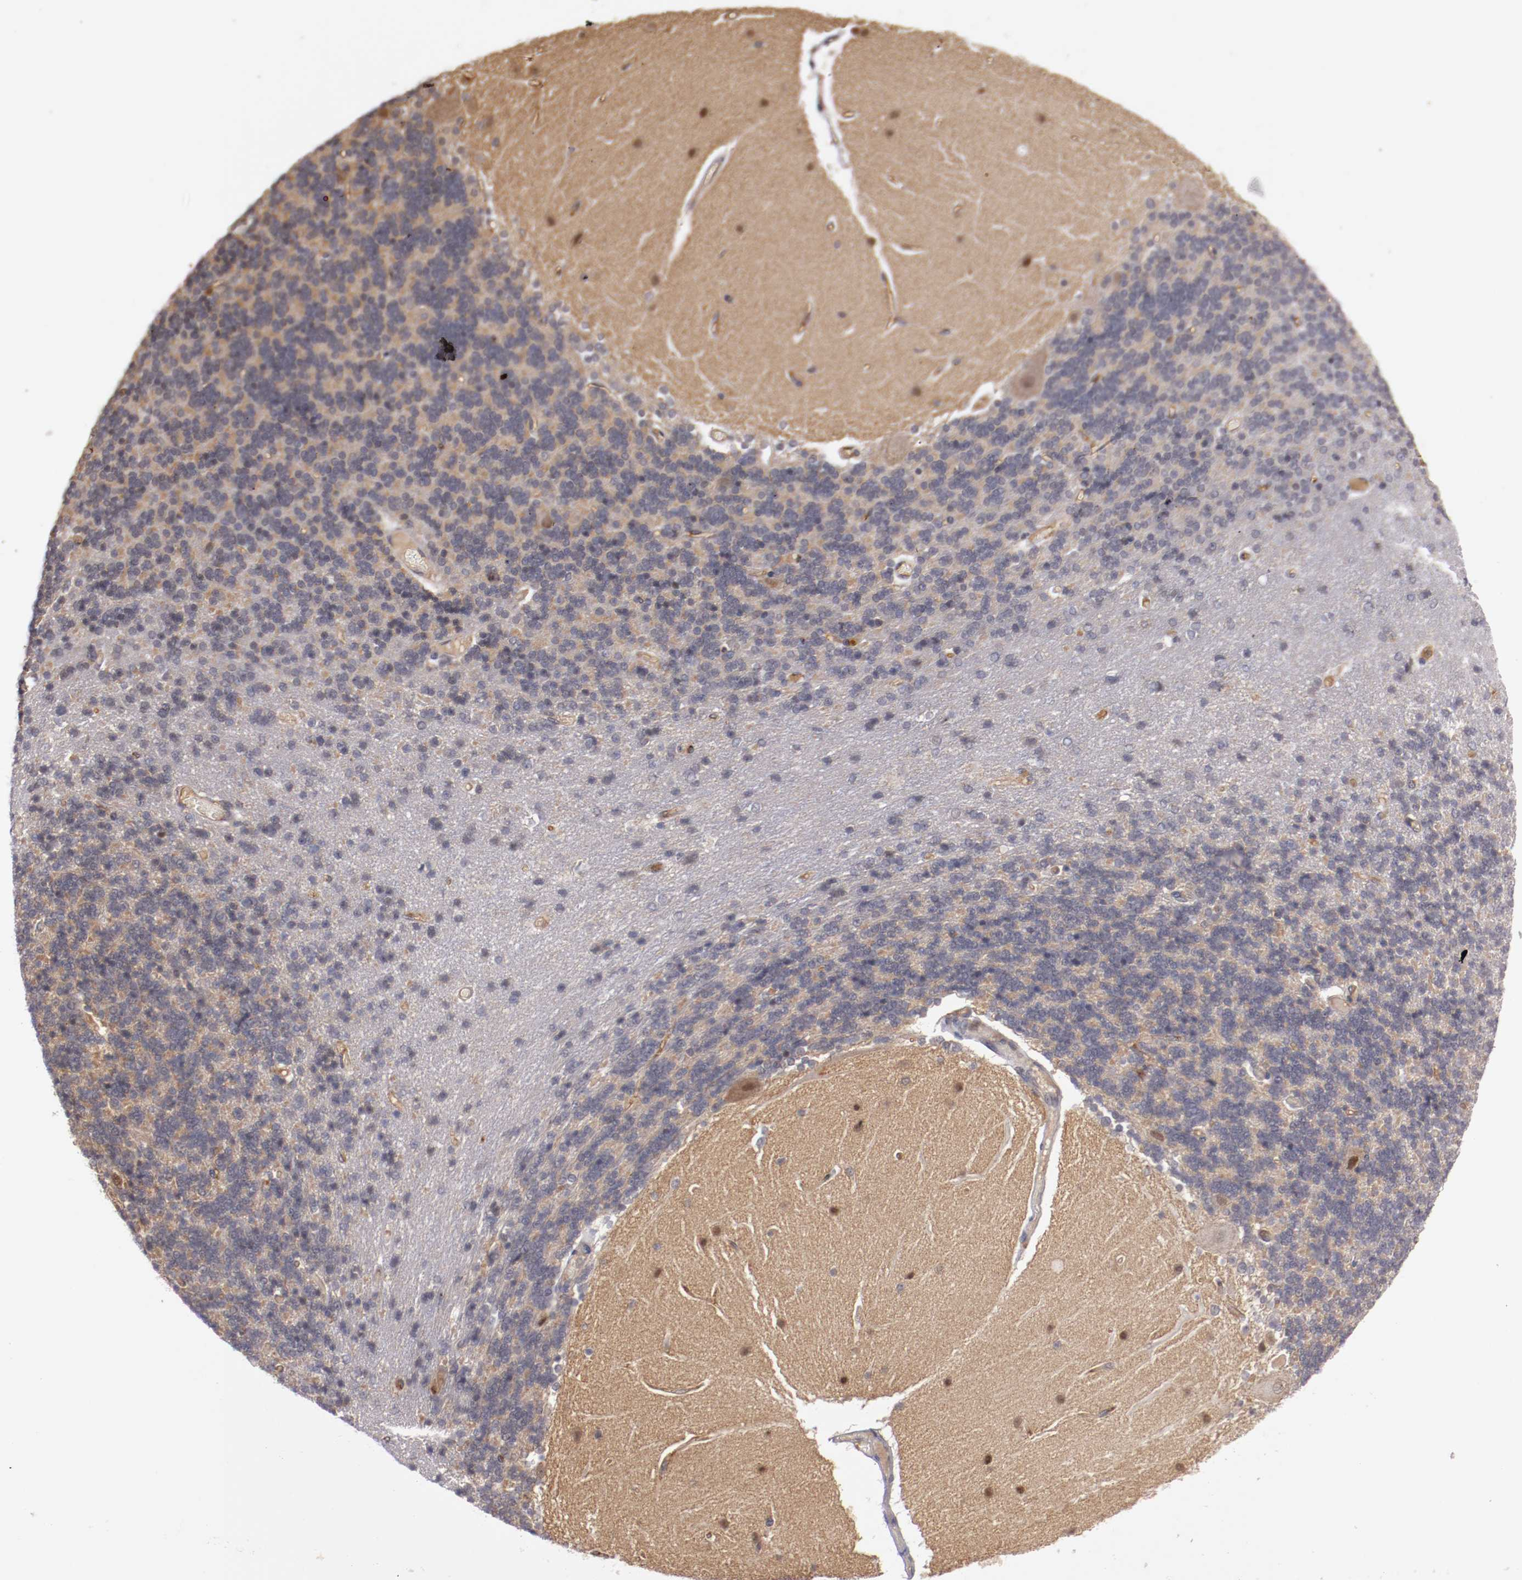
{"staining": {"intensity": "negative", "quantity": "none", "location": "none"}, "tissue": "cerebellum", "cell_type": "Cells in granular layer", "image_type": "normal", "snomed": [{"axis": "morphology", "description": "Normal tissue, NOS"}, {"axis": "topography", "description": "Cerebellum"}], "caption": "Immunohistochemical staining of normal cerebellum shows no significant staining in cells in granular layer.", "gene": "STX3", "patient": {"sex": "female", "age": 54}}